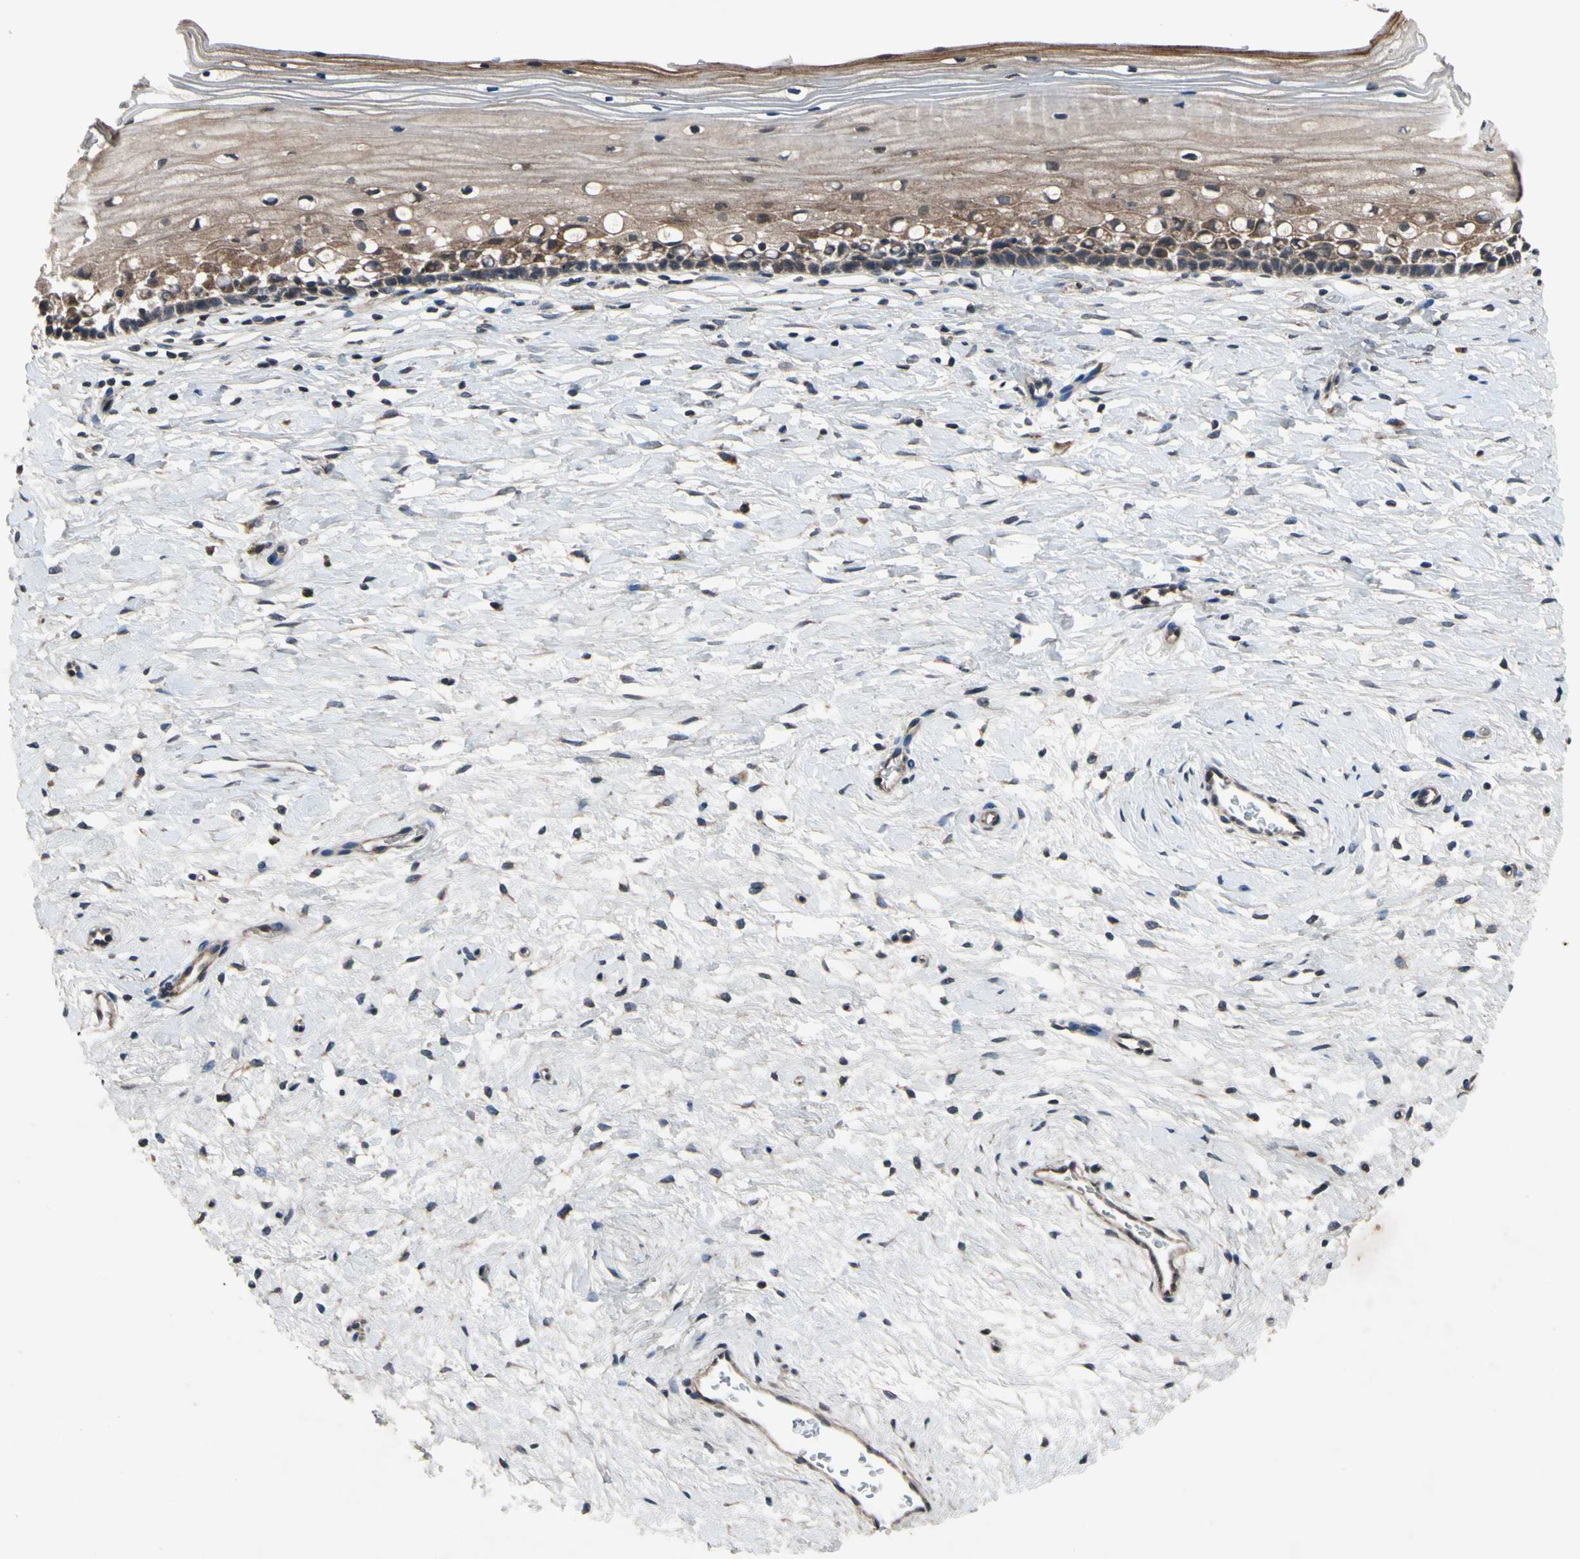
{"staining": {"intensity": "moderate", "quantity": "25%-75%", "location": "cytoplasmic/membranous"}, "tissue": "cervix", "cell_type": "Glandular cells", "image_type": "normal", "snomed": [{"axis": "morphology", "description": "Normal tissue, NOS"}, {"axis": "topography", "description": "Cervix"}], "caption": "Cervix stained with a brown dye shows moderate cytoplasmic/membranous positive staining in about 25%-75% of glandular cells.", "gene": "MBTPS2", "patient": {"sex": "female", "age": 39}}